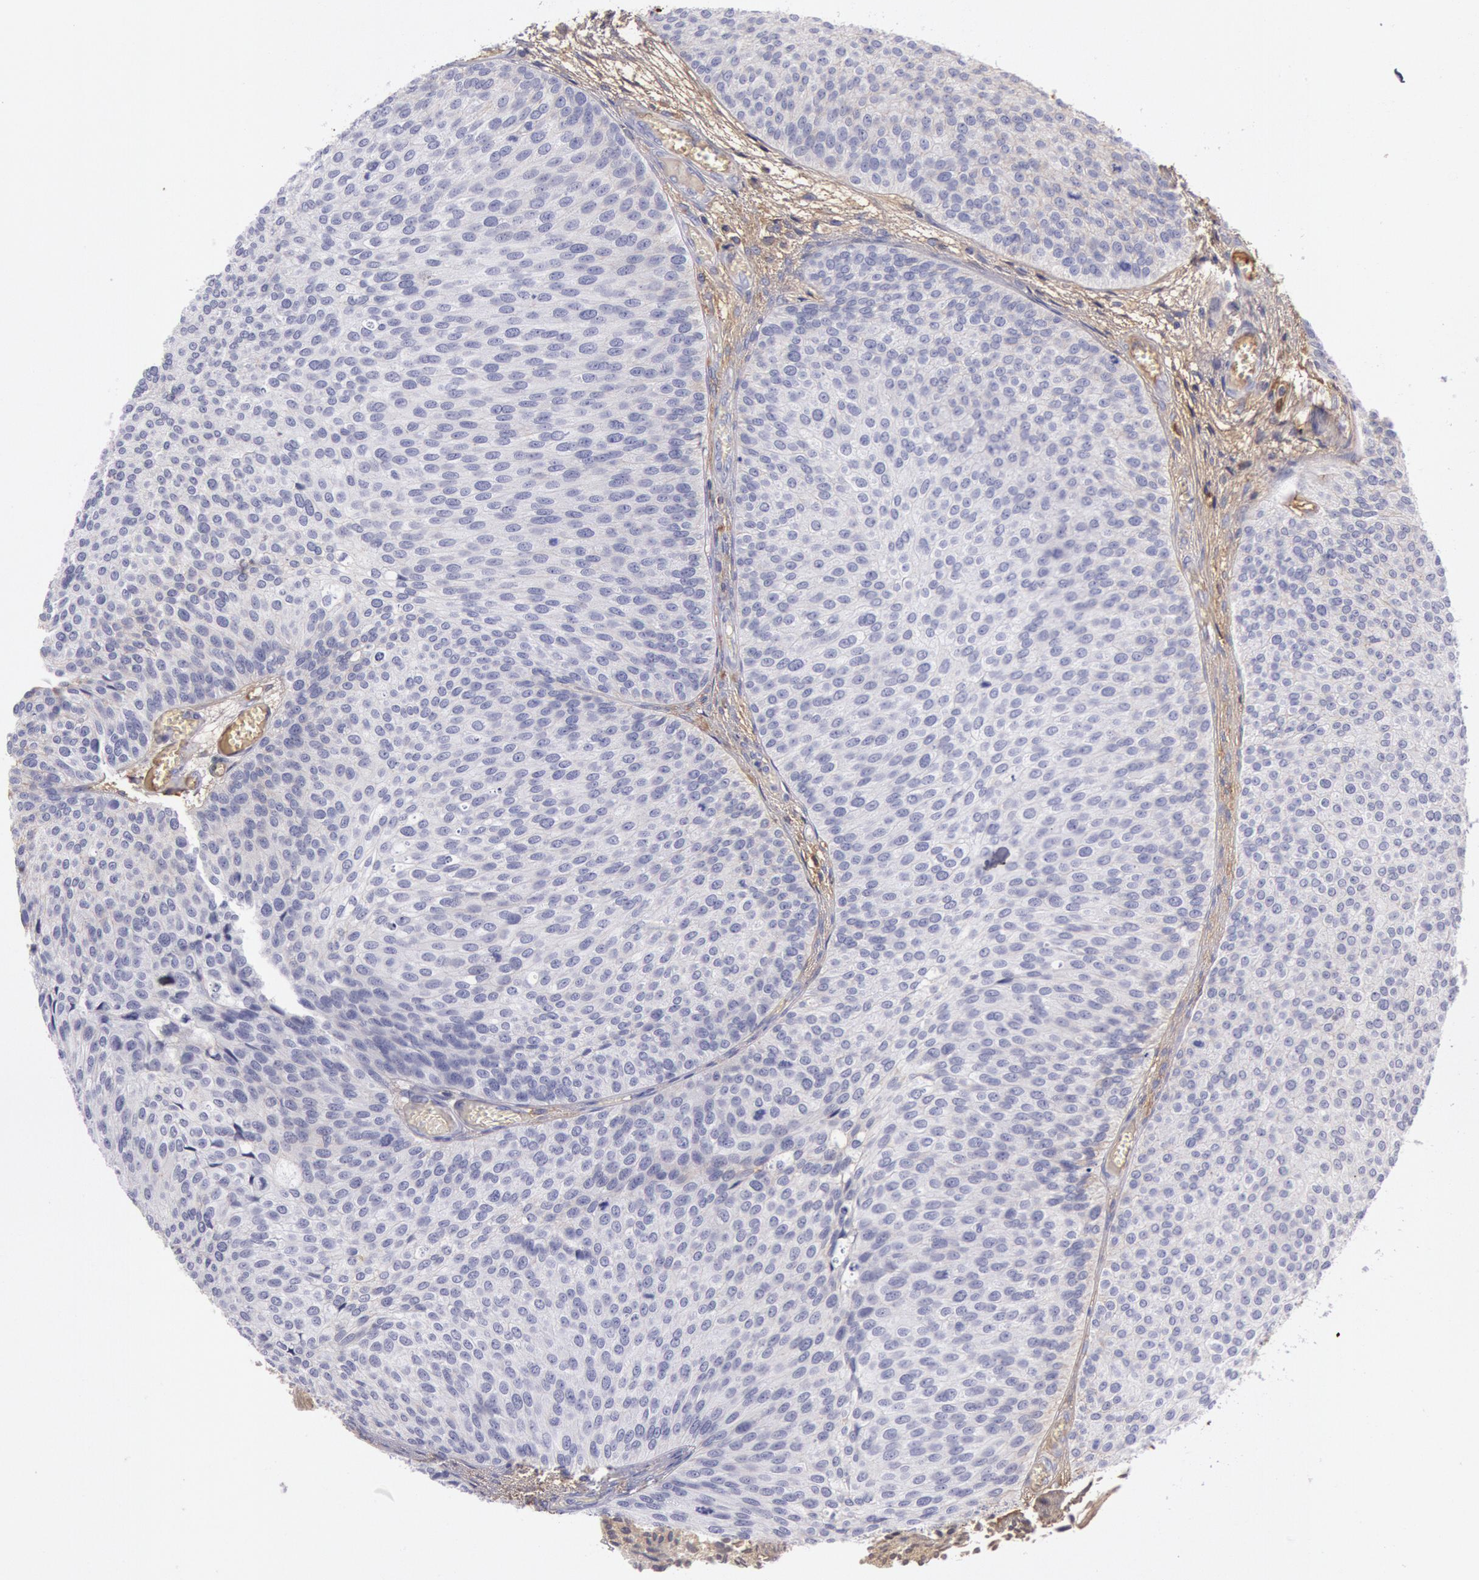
{"staining": {"intensity": "weak", "quantity": "<25%", "location": "cytoplasmic/membranous"}, "tissue": "urothelial cancer", "cell_type": "Tumor cells", "image_type": "cancer", "snomed": [{"axis": "morphology", "description": "Urothelial carcinoma, Low grade"}, {"axis": "topography", "description": "Urinary bladder"}], "caption": "Immunohistochemical staining of human low-grade urothelial carcinoma shows no significant staining in tumor cells. (Stains: DAB immunohistochemistry (IHC) with hematoxylin counter stain, Microscopy: brightfield microscopy at high magnification).", "gene": "IGHG1", "patient": {"sex": "male", "age": 84}}